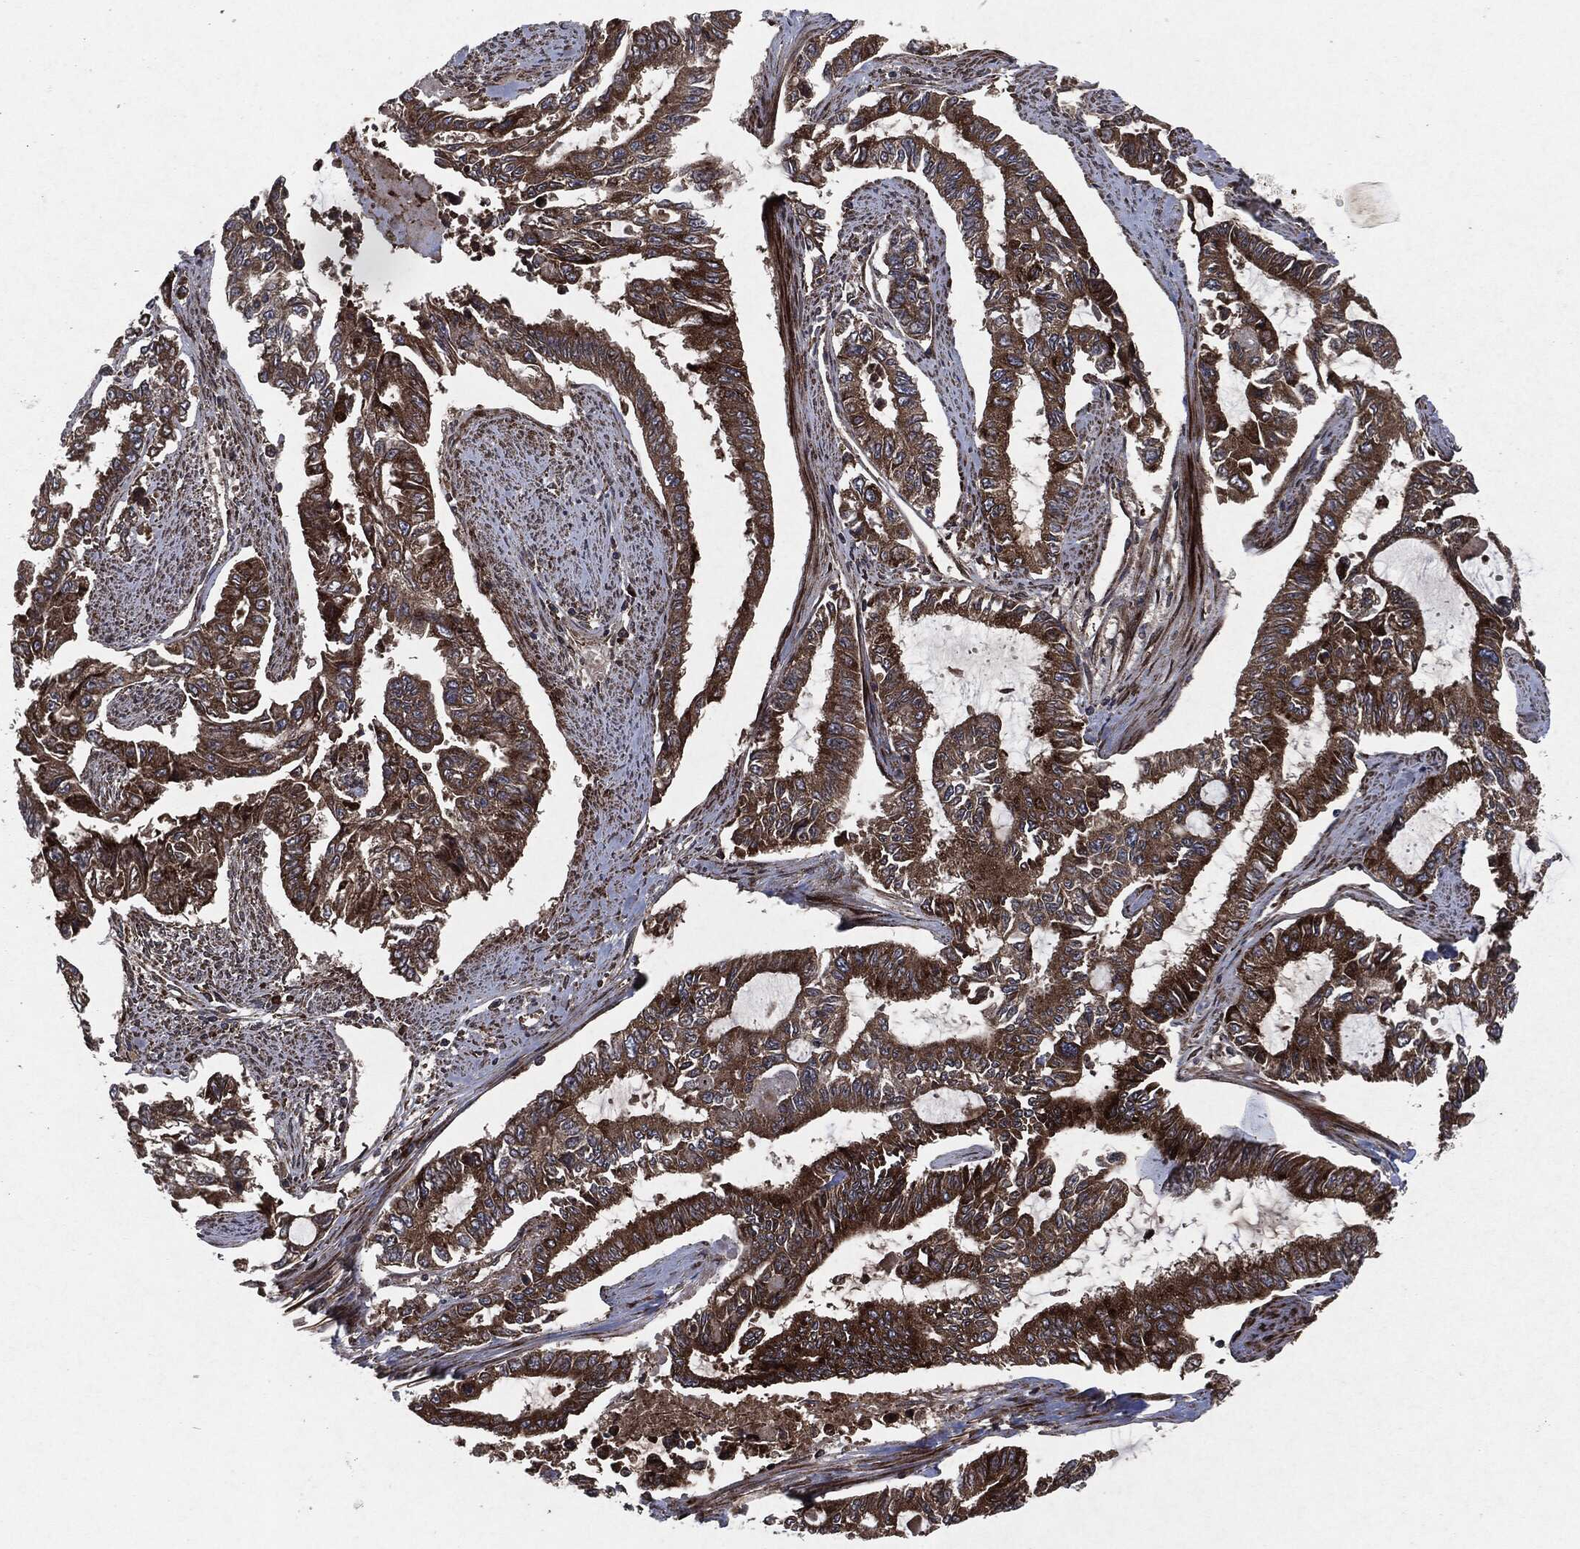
{"staining": {"intensity": "strong", "quantity": "25%-75%", "location": "cytoplasmic/membranous"}, "tissue": "endometrial cancer", "cell_type": "Tumor cells", "image_type": "cancer", "snomed": [{"axis": "morphology", "description": "Adenocarcinoma, NOS"}, {"axis": "topography", "description": "Uterus"}], "caption": "Tumor cells exhibit strong cytoplasmic/membranous staining in about 25%-75% of cells in endometrial adenocarcinoma.", "gene": "RAF1", "patient": {"sex": "female", "age": 59}}